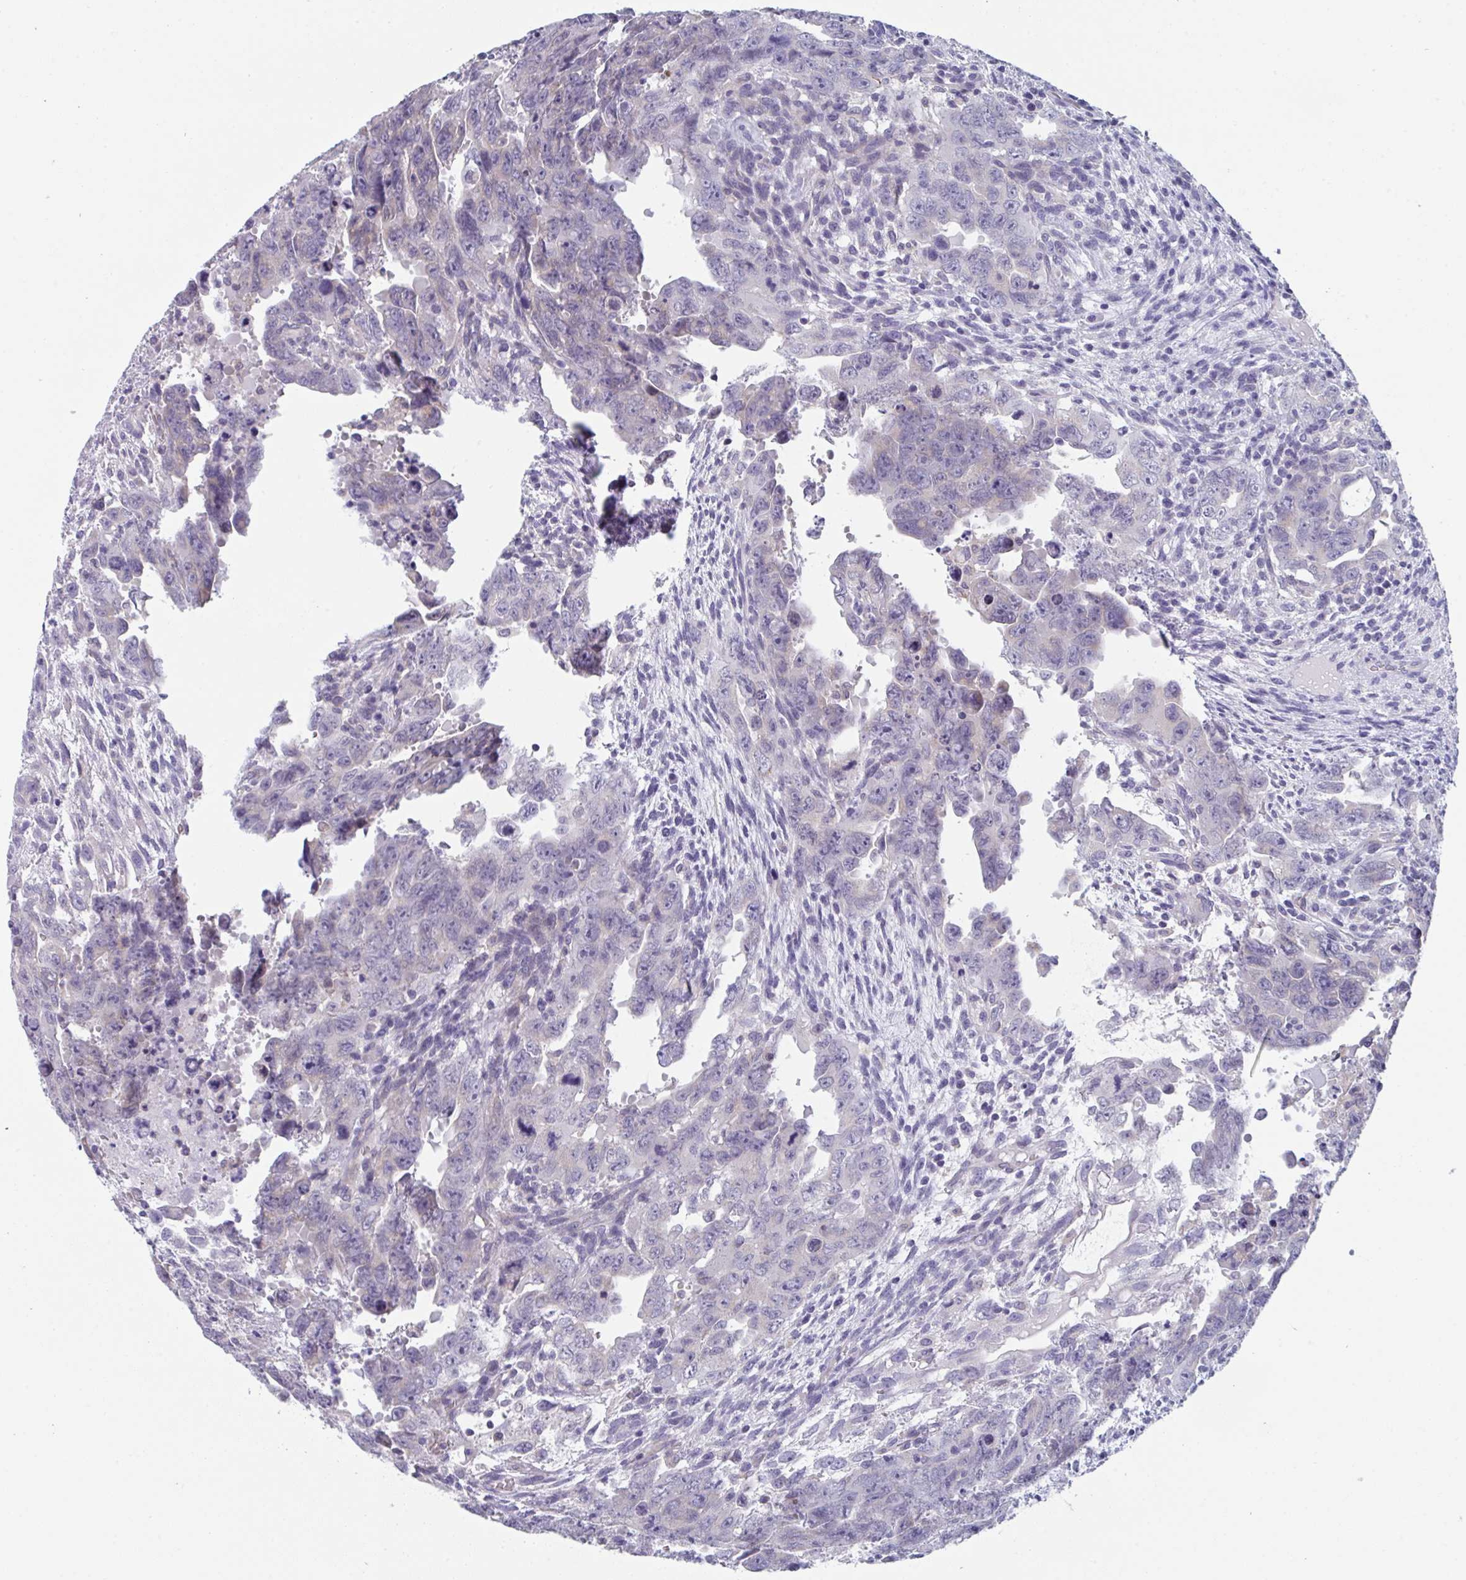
{"staining": {"intensity": "negative", "quantity": "none", "location": "none"}, "tissue": "testis cancer", "cell_type": "Tumor cells", "image_type": "cancer", "snomed": [{"axis": "morphology", "description": "Carcinoma, Embryonal, NOS"}, {"axis": "topography", "description": "Testis"}], "caption": "Human testis cancer (embryonal carcinoma) stained for a protein using IHC exhibits no expression in tumor cells.", "gene": "PTPRD", "patient": {"sex": "male", "age": 24}}